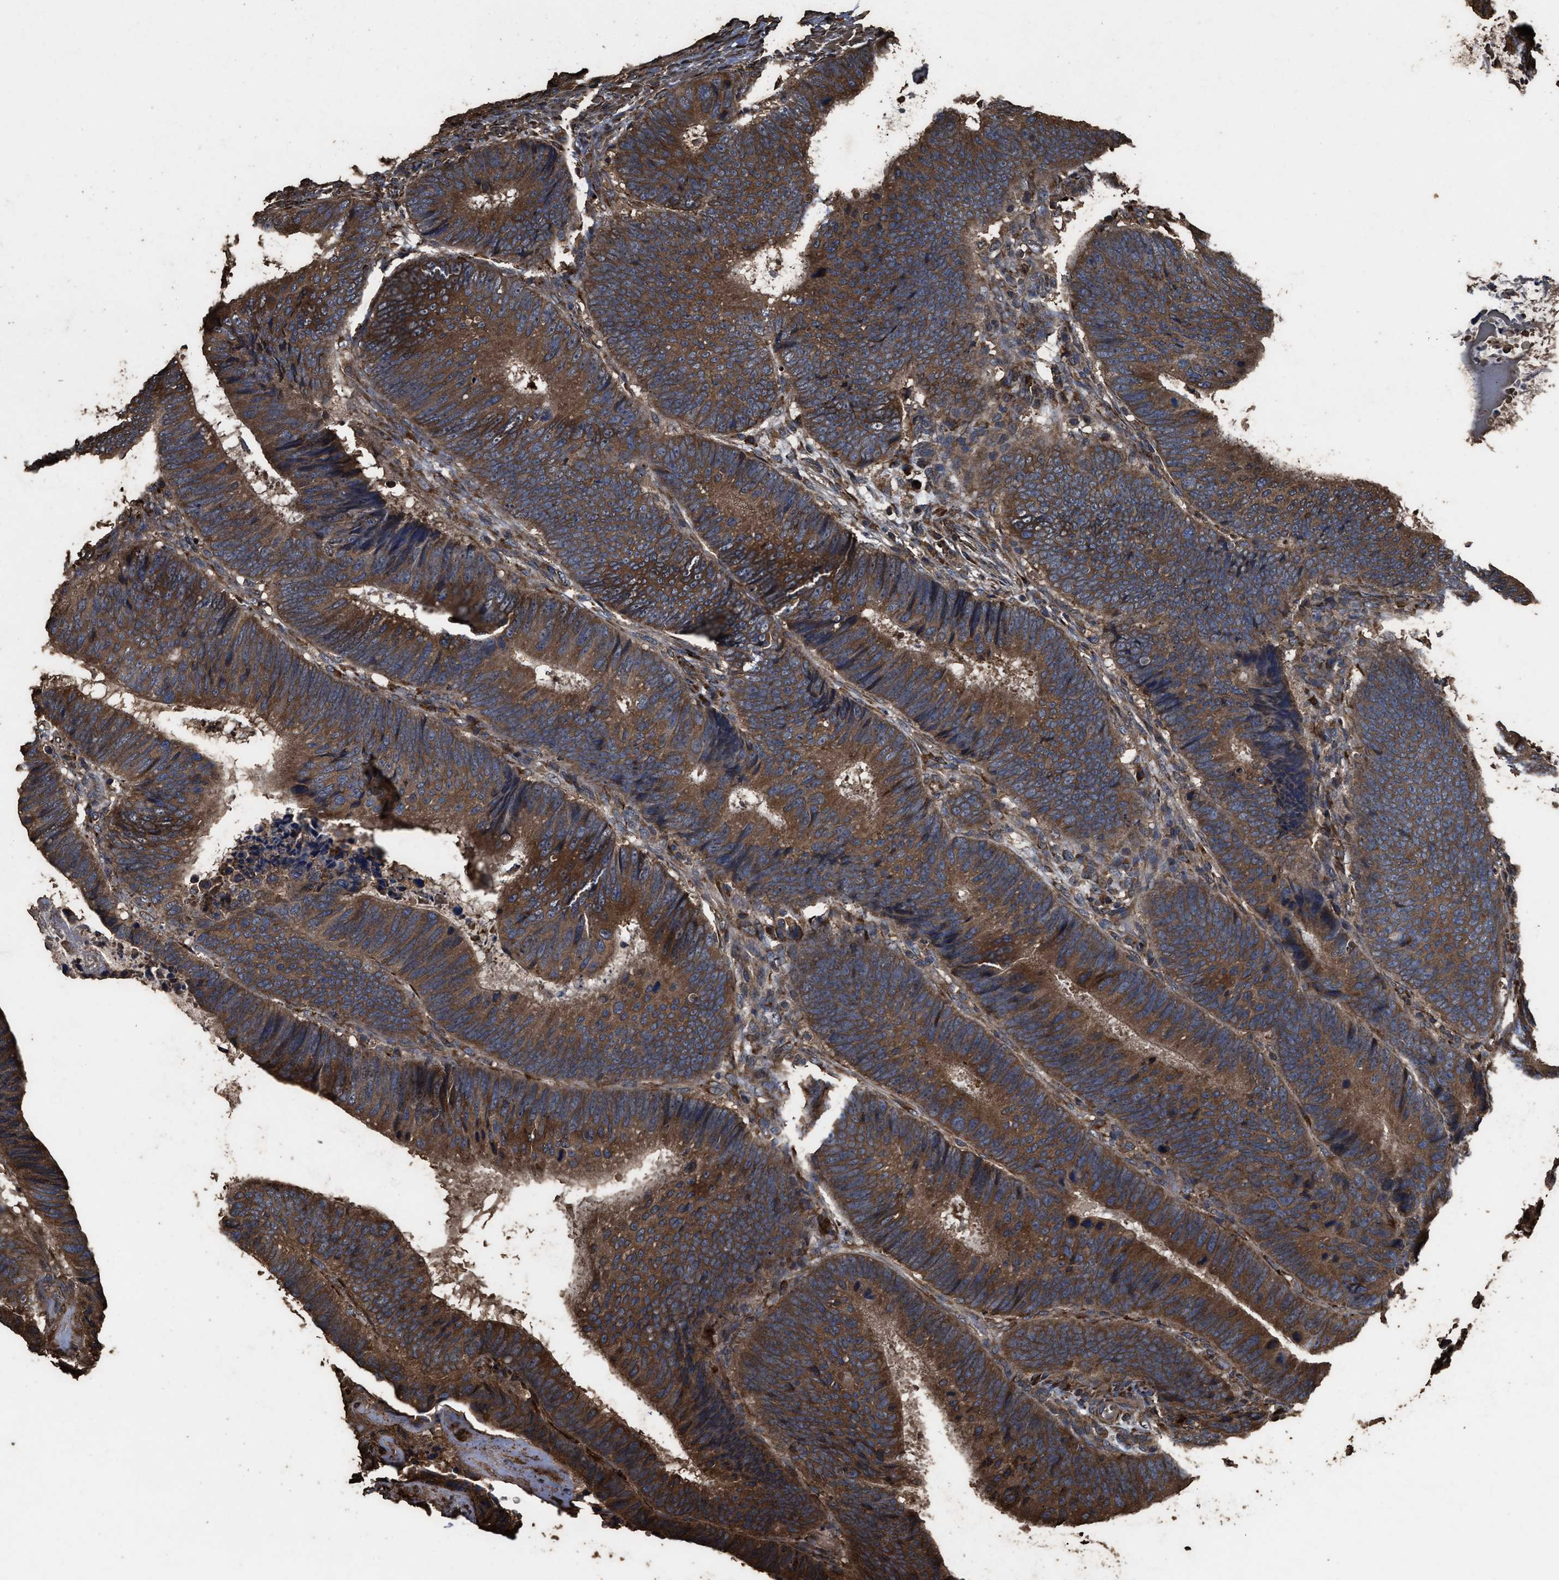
{"staining": {"intensity": "strong", "quantity": ">75%", "location": "cytoplasmic/membranous"}, "tissue": "colorectal cancer", "cell_type": "Tumor cells", "image_type": "cancer", "snomed": [{"axis": "morphology", "description": "Adenocarcinoma, NOS"}, {"axis": "topography", "description": "Colon"}], "caption": "Strong cytoplasmic/membranous positivity is seen in about >75% of tumor cells in colorectal cancer.", "gene": "ZMYND19", "patient": {"sex": "male", "age": 56}}